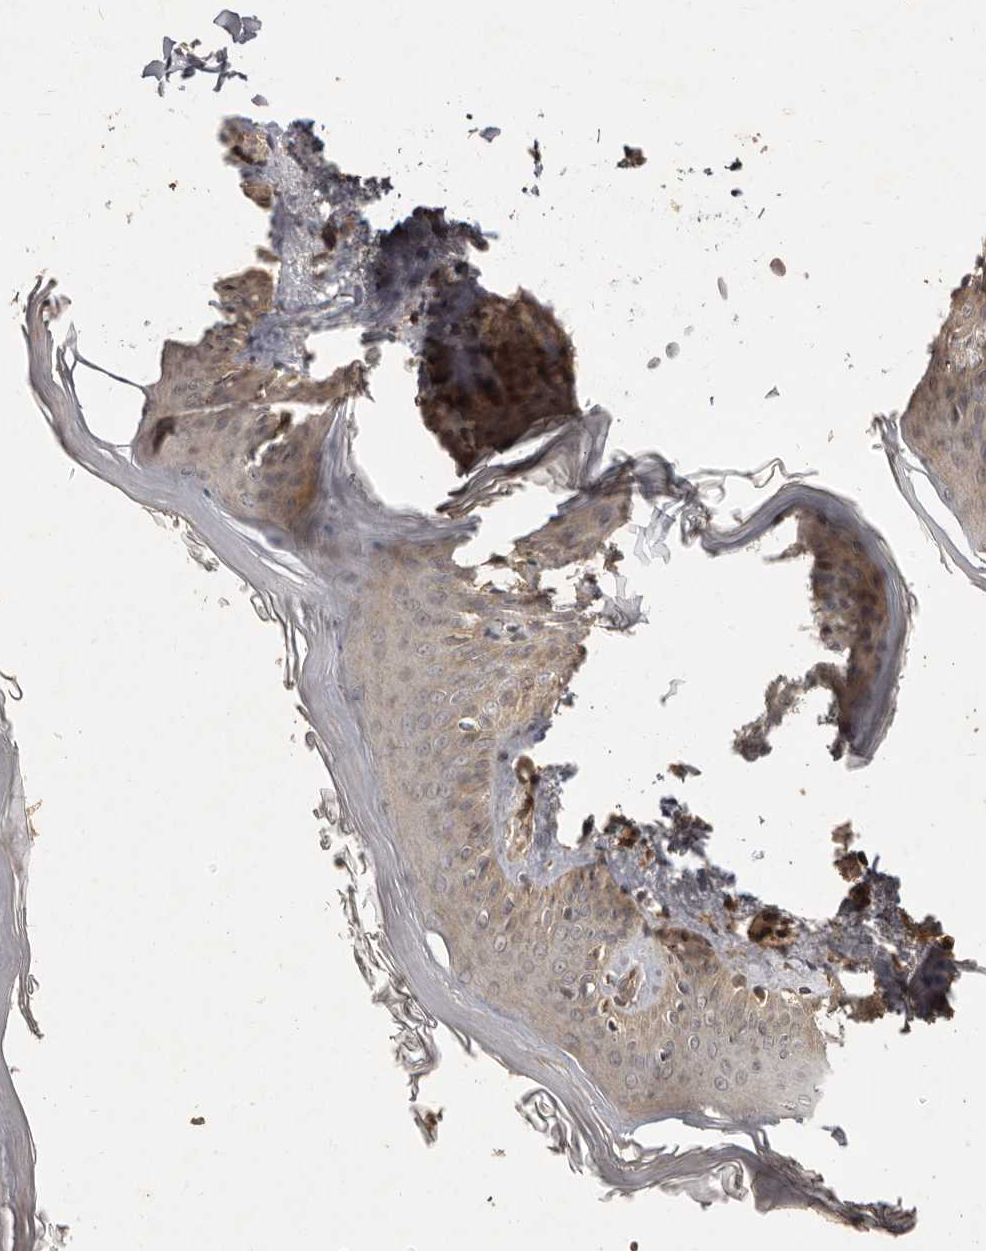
{"staining": {"intensity": "moderate", "quantity": ">75%", "location": "cytoplasmic/membranous"}, "tissue": "skin", "cell_type": "Fibroblasts", "image_type": "normal", "snomed": [{"axis": "morphology", "description": "Normal tissue, NOS"}, {"axis": "topography", "description": "Skin"}], "caption": "Immunohistochemical staining of normal skin reveals >75% levels of moderate cytoplasmic/membranous protein expression in about >75% of fibroblasts.", "gene": "SEMA3A", "patient": {"sex": "female", "age": 27}}